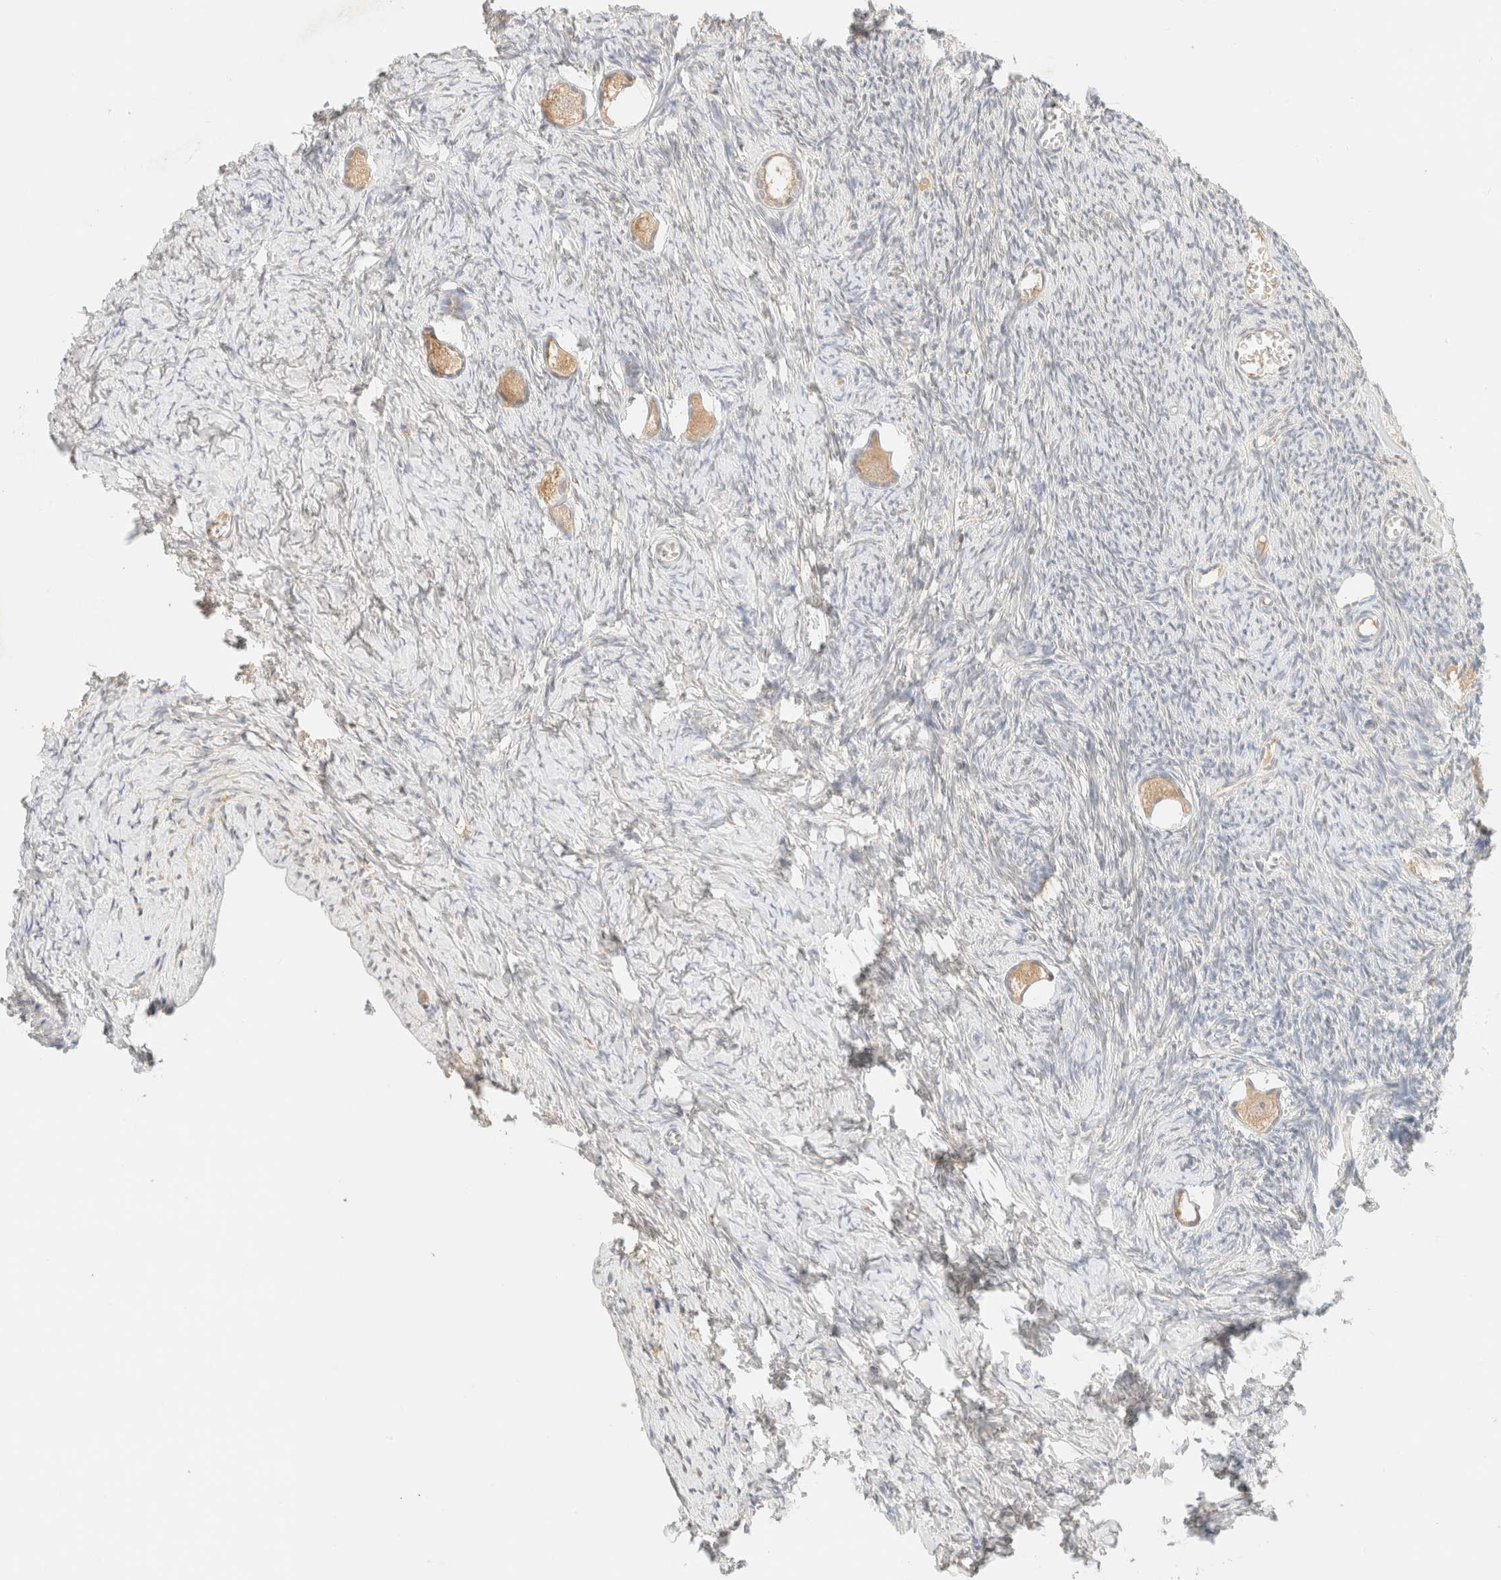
{"staining": {"intensity": "weak", "quantity": ">75%", "location": "cytoplasmic/membranous"}, "tissue": "ovary", "cell_type": "Follicle cells", "image_type": "normal", "snomed": [{"axis": "morphology", "description": "Normal tissue, NOS"}, {"axis": "topography", "description": "Ovary"}], "caption": "An image showing weak cytoplasmic/membranous positivity in approximately >75% of follicle cells in unremarkable ovary, as visualized by brown immunohistochemical staining.", "gene": "TIMD4", "patient": {"sex": "female", "age": 27}}